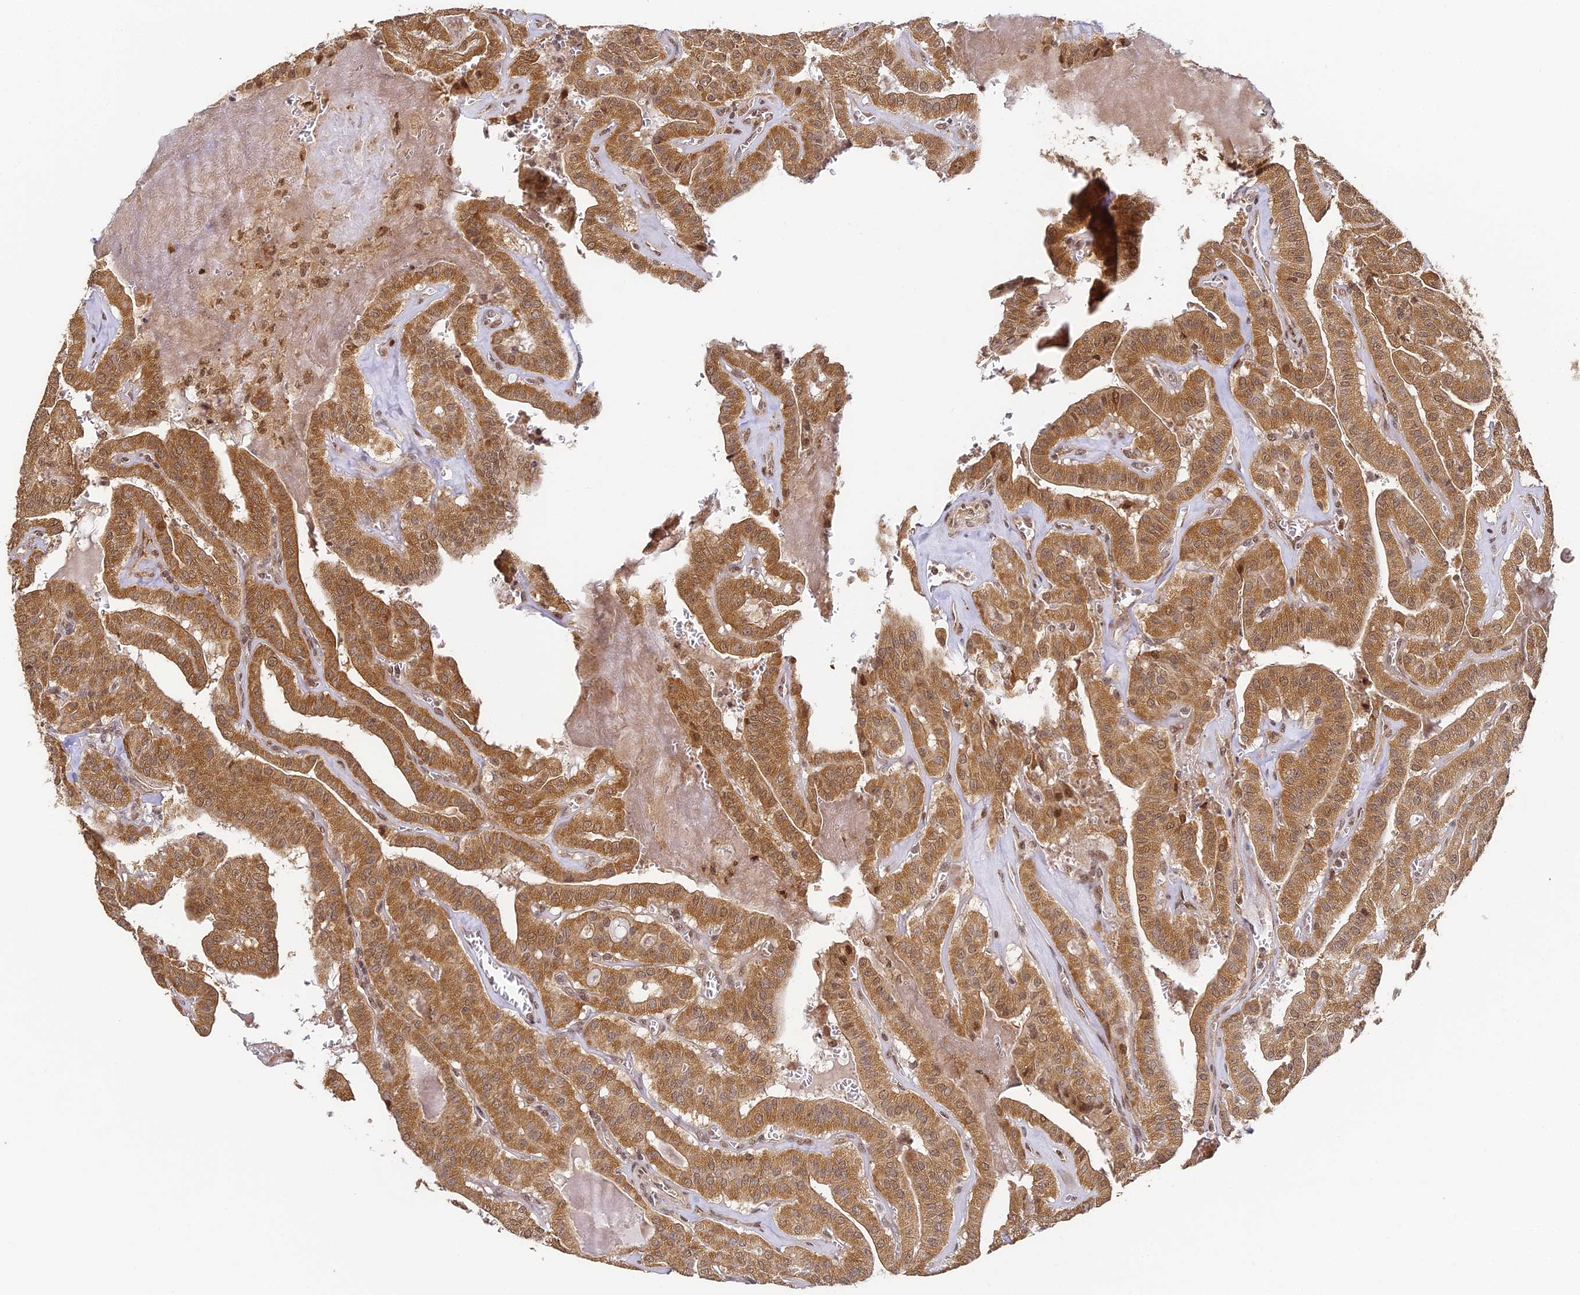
{"staining": {"intensity": "moderate", "quantity": ">75%", "location": "cytoplasmic/membranous"}, "tissue": "thyroid cancer", "cell_type": "Tumor cells", "image_type": "cancer", "snomed": [{"axis": "morphology", "description": "Papillary adenocarcinoma, NOS"}, {"axis": "topography", "description": "Thyroid gland"}], "caption": "A high-resolution photomicrograph shows IHC staining of thyroid cancer, which shows moderate cytoplasmic/membranous staining in about >75% of tumor cells.", "gene": "ZNF443", "patient": {"sex": "male", "age": 52}}